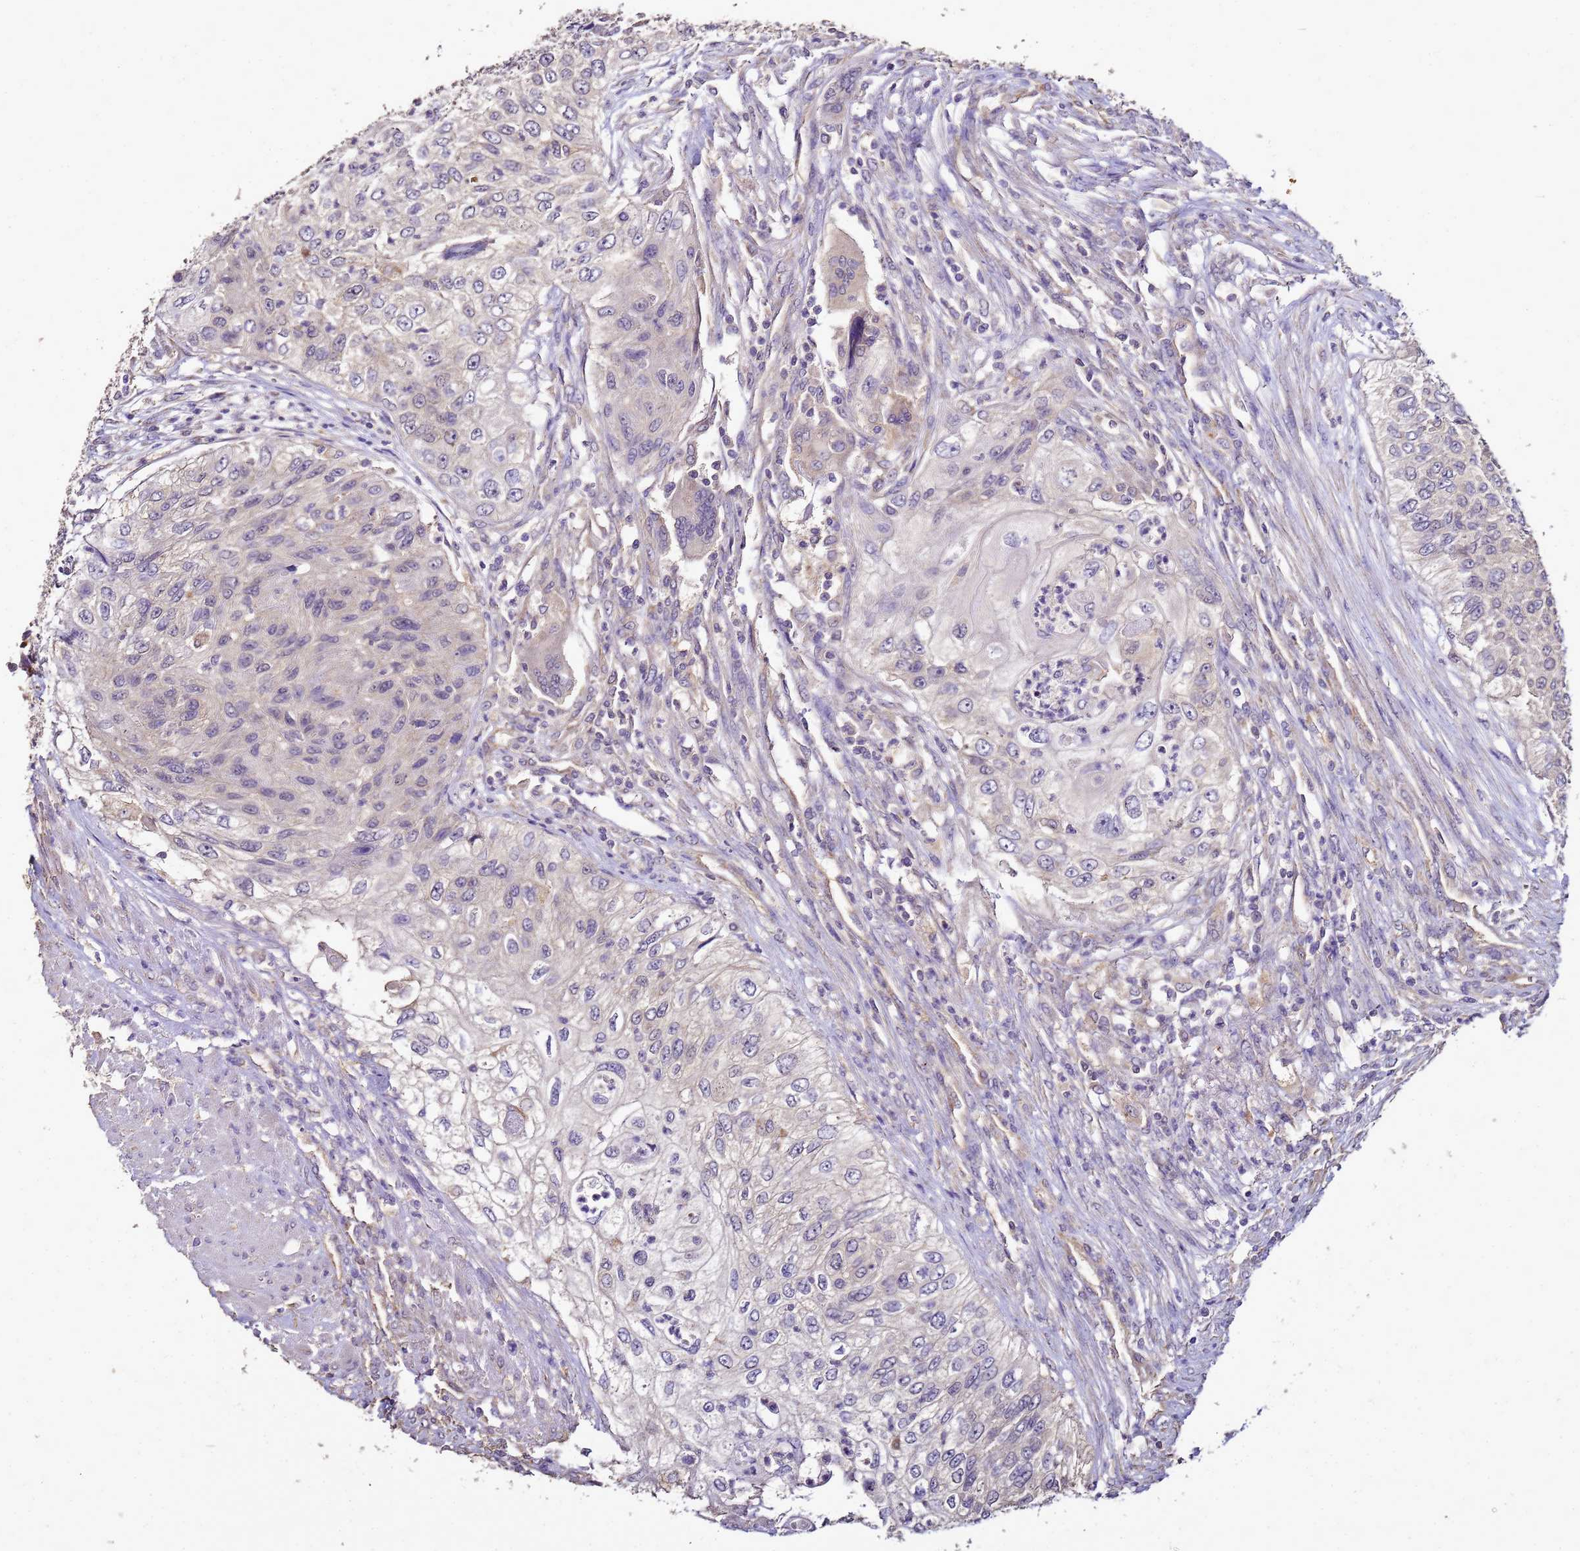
{"staining": {"intensity": "negative", "quantity": "none", "location": "none"}, "tissue": "urothelial cancer", "cell_type": "Tumor cells", "image_type": "cancer", "snomed": [{"axis": "morphology", "description": "Urothelial carcinoma, High grade"}, {"axis": "topography", "description": "Urinary bladder"}], "caption": "Tumor cells show no significant protein staining in high-grade urothelial carcinoma. The staining was performed using DAB (3,3'-diaminobenzidine) to visualize the protein expression in brown, while the nuclei were stained in blue with hematoxylin (Magnification: 20x).", "gene": "ENOPH1", "patient": {"sex": "female", "age": 60}}